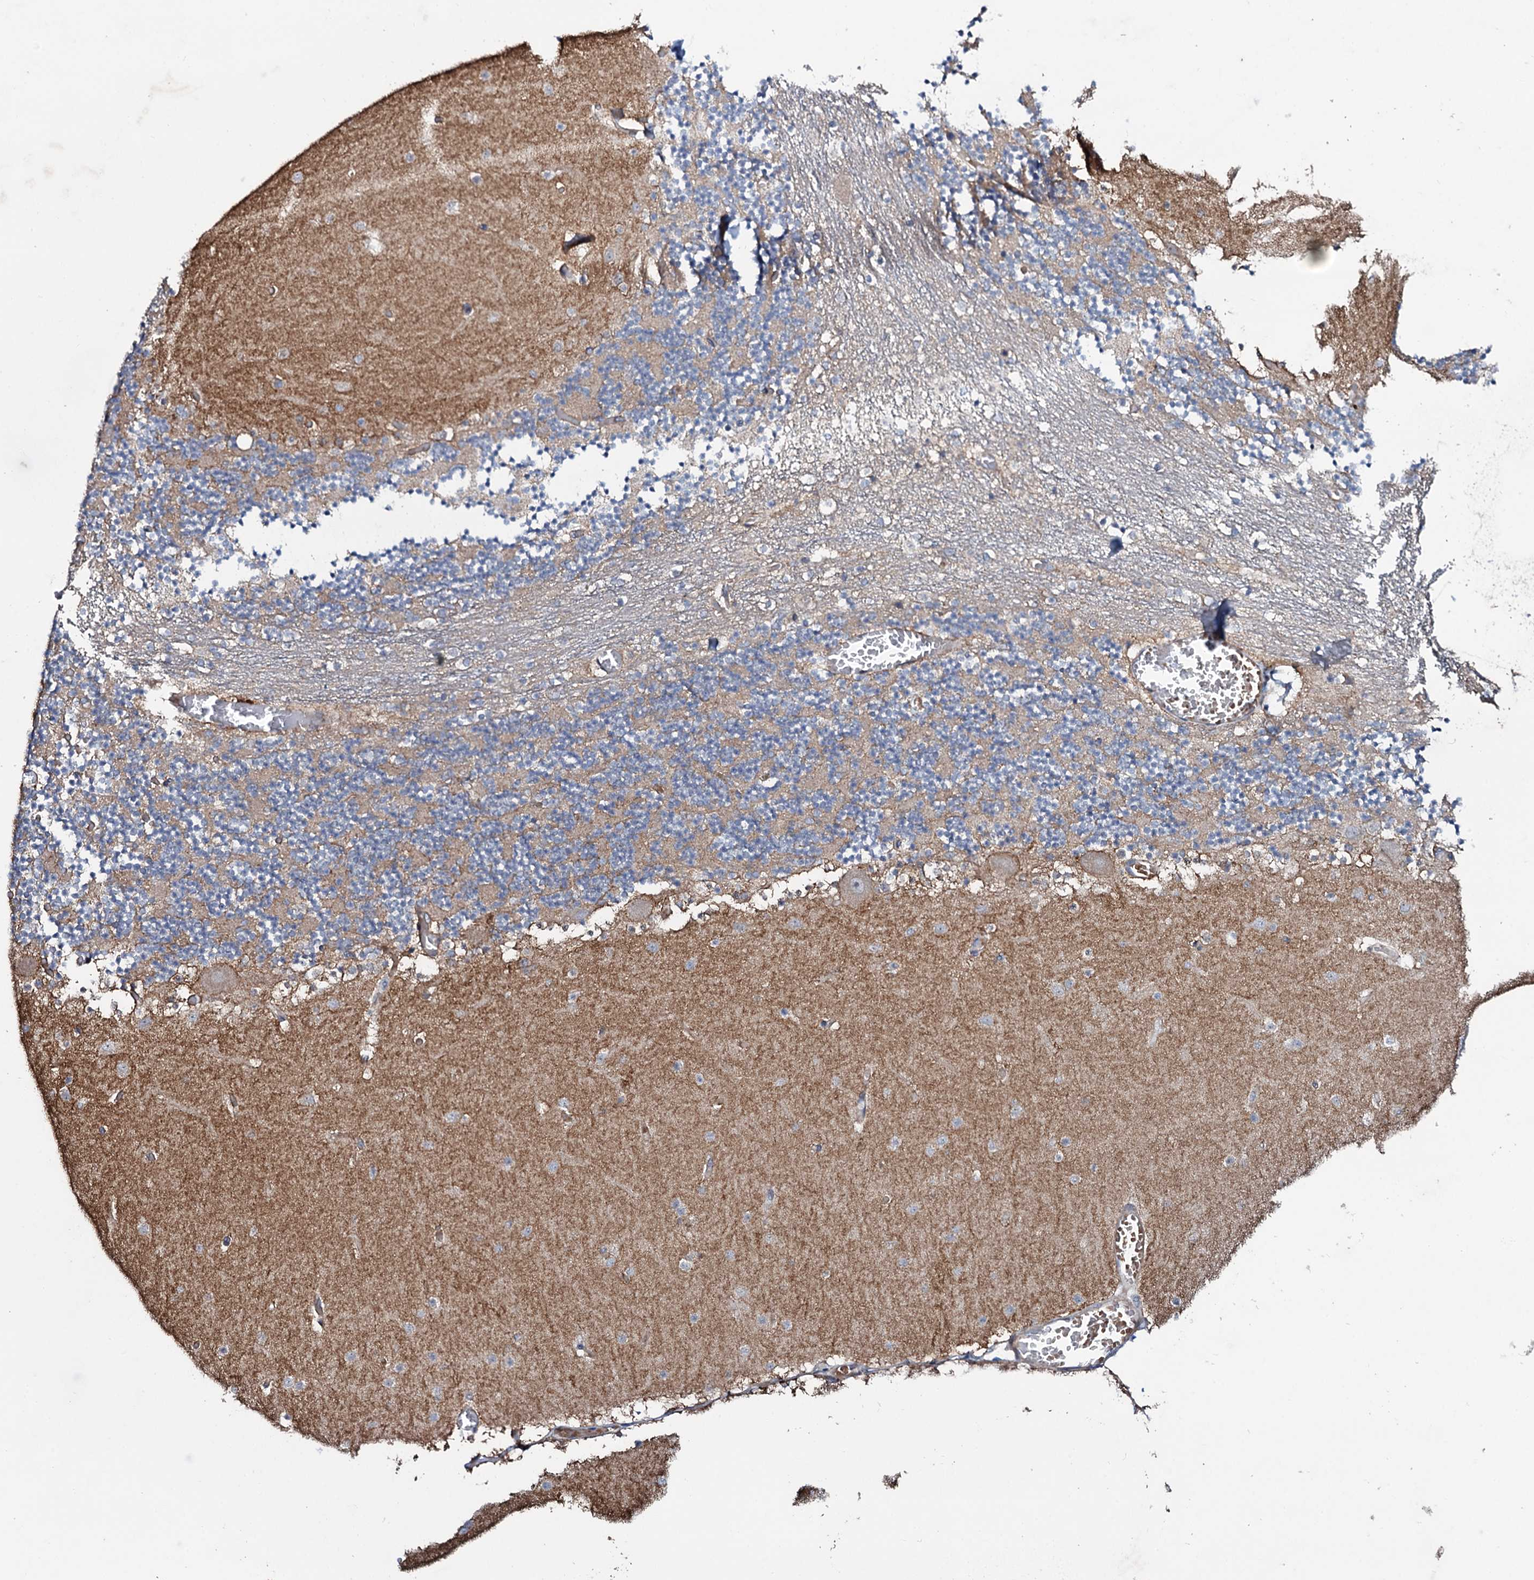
{"staining": {"intensity": "weak", "quantity": "25%-75%", "location": "cytoplasmic/membranous"}, "tissue": "cerebellum", "cell_type": "Cells in granular layer", "image_type": "normal", "snomed": [{"axis": "morphology", "description": "Normal tissue, NOS"}, {"axis": "topography", "description": "Cerebellum"}], "caption": "Brown immunohistochemical staining in unremarkable cerebellum reveals weak cytoplasmic/membranous staining in about 25%-75% of cells in granular layer. (DAB = brown stain, brightfield microscopy at high magnification).", "gene": "COG6", "patient": {"sex": "female", "age": 28}}